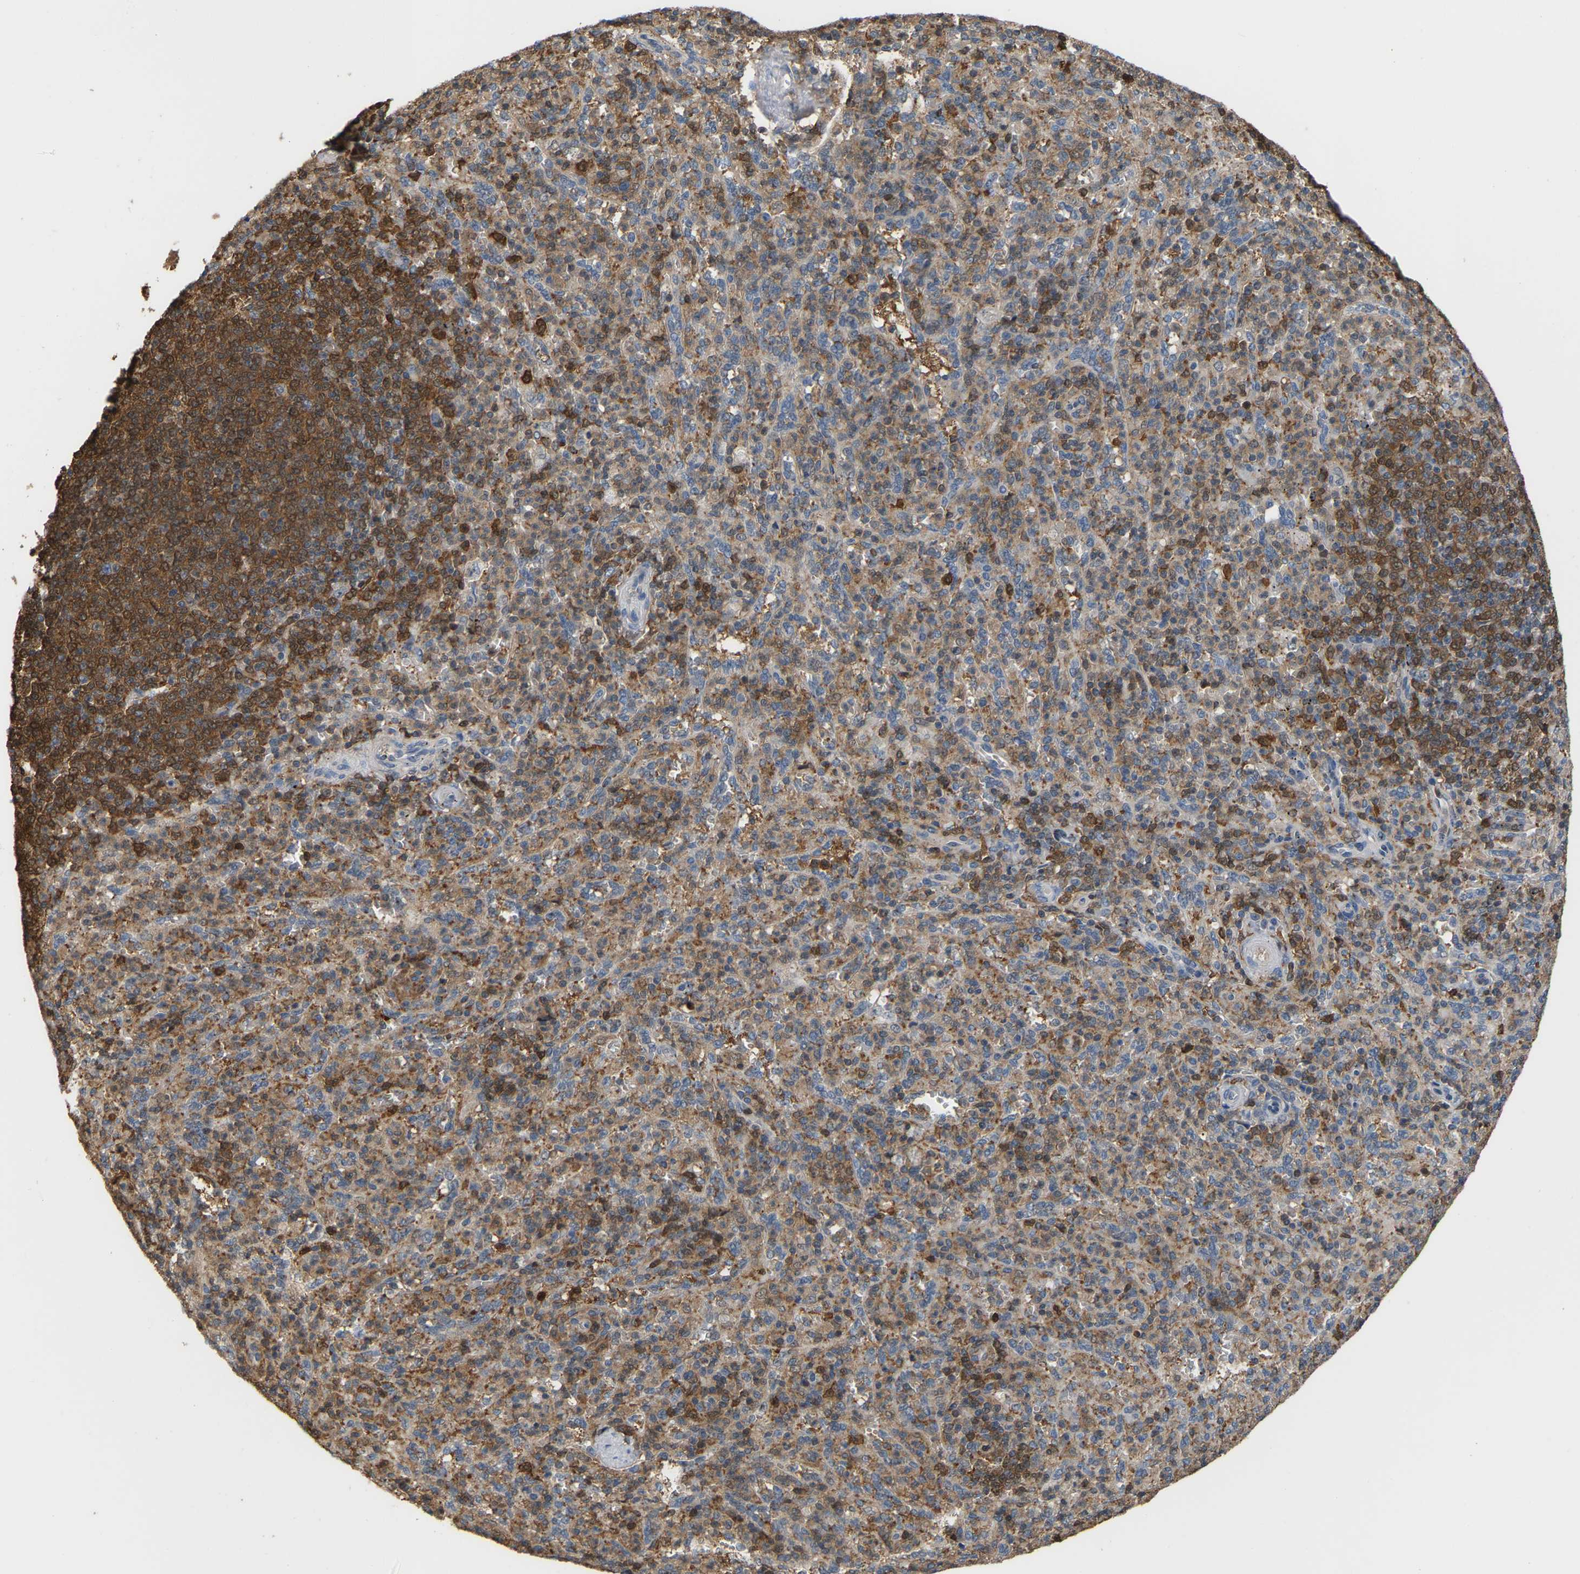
{"staining": {"intensity": "moderate", "quantity": ">75%", "location": "cytoplasmic/membranous"}, "tissue": "spleen", "cell_type": "Cells in red pulp", "image_type": "normal", "snomed": [{"axis": "morphology", "description": "Normal tissue, NOS"}, {"axis": "topography", "description": "Spleen"}], "caption": "Immunohistochemical staining of benign human spleen demonstrates >75% levels of moderate cytoplasmic/membranous protein positivity in approximately >75% of cells in red pulp.", "gene": "MTPN", "patient": {"sex": "male", "age": 36}}